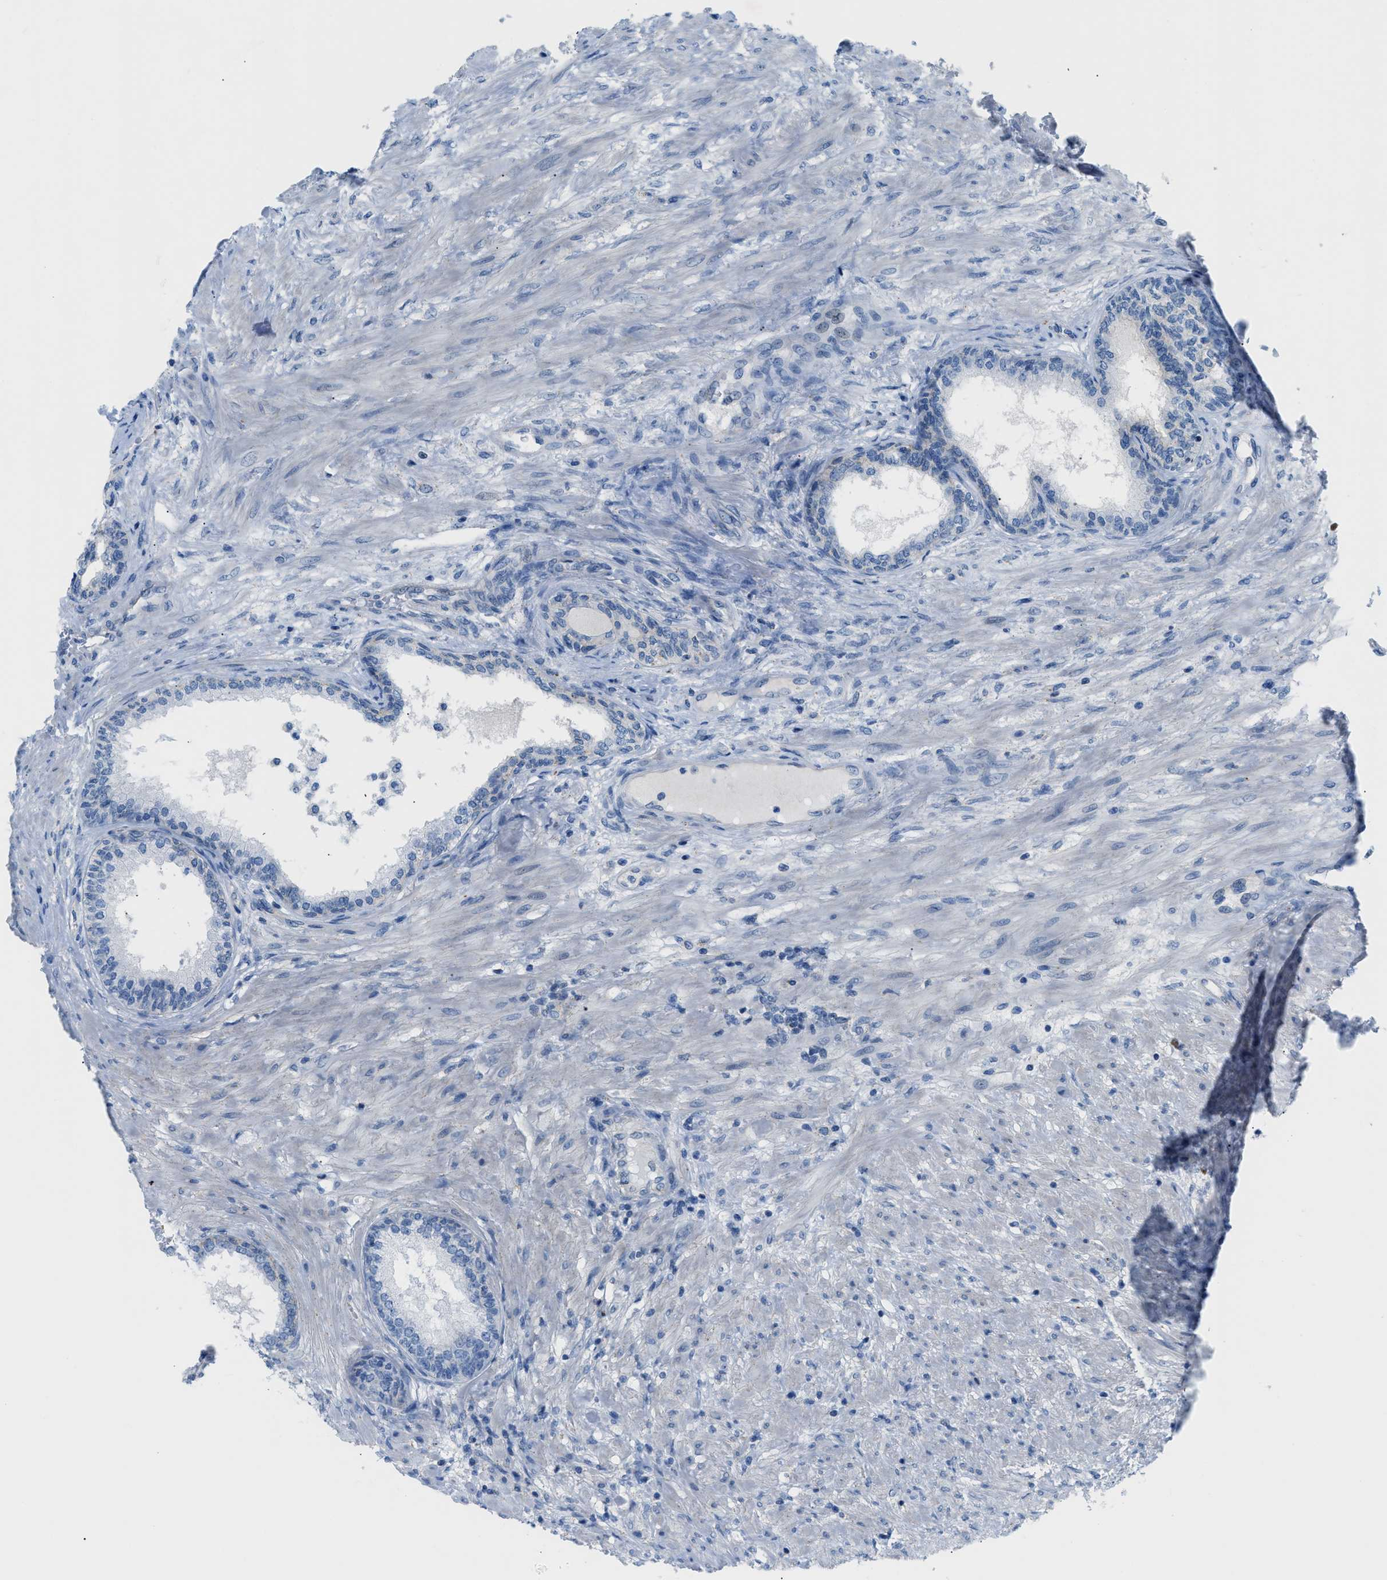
{"staining": {"intensity": "negative", "quantity": "none", "location": "none"}, "tissue": "prostate", "cell_type": "Glandular cells", "image_type": "normal", "snomed": [{"axis": "morphology", "description": "Normal tissue, NOS"}, {"axis": "topography", "description": "Prostate"}], "caption": "Immunohistochemistry histopathology image of unremarkable prostate stained for a protein (brown), which shows no expression in glandular cells.", "gene": "FDCSP", "patient": {"sex": "male", "age": 76}}